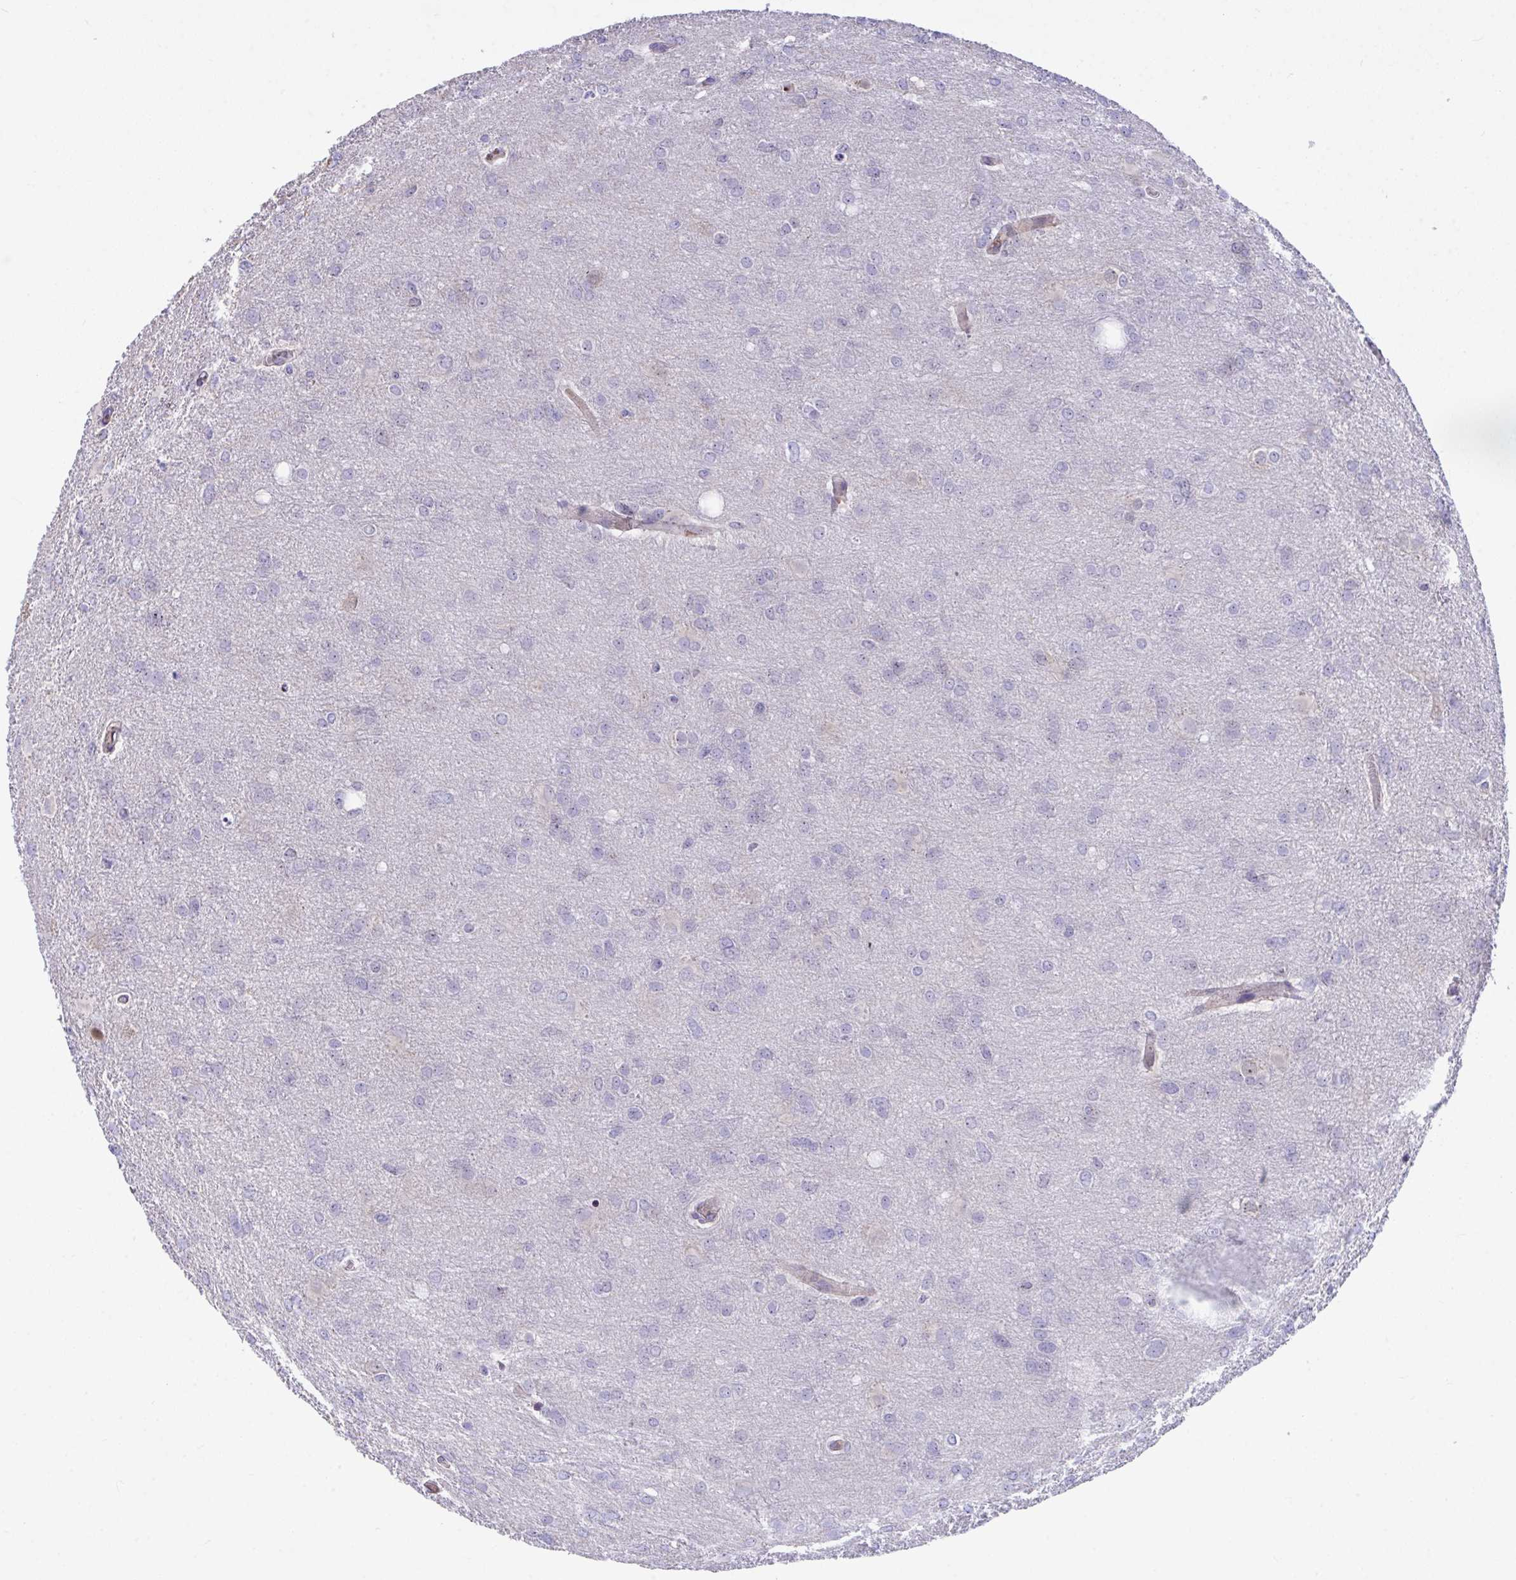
{"staining": {"intensity": "negative", "quantity": "none", "location": "none"}, "tissue": "glioma", "cell_type": "Tumor cells", "image_type": "cancer", "snomed": [{"axis": "morphology", "description": "Glioma, malignant, High grade"}, {"axis": "topography", "description": "Brain"}], "caption": "High power microscopy micrograph of an immunohistochemistry (IHC) image of malignant glioma (high-grade), revealing no significant staining in tumor cells.", "gene": "CENPQ", "patient": {"sex": "male", "age": 53}}